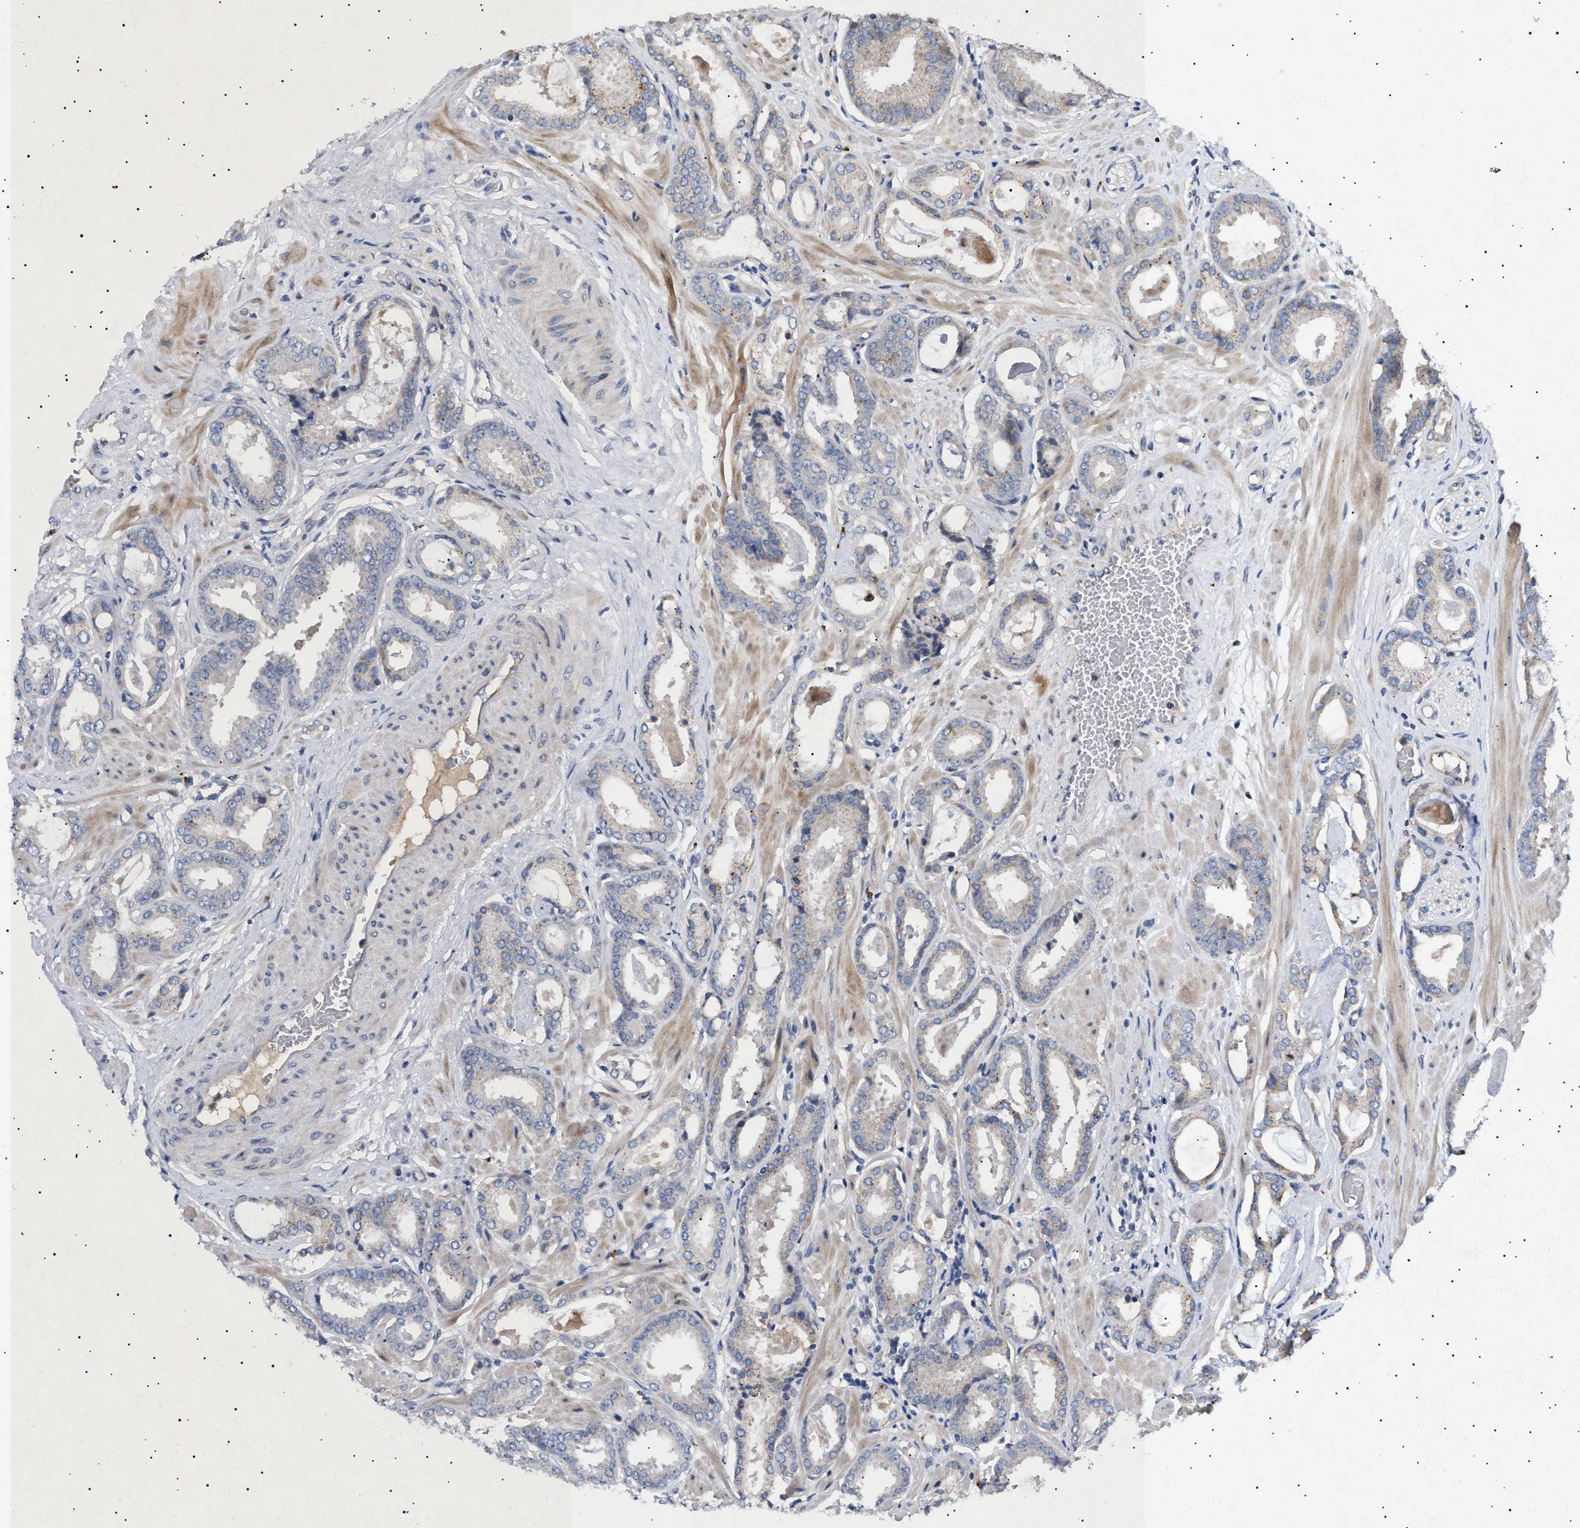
{"staining": {"intensity": "weak", "quantity": "<25%", "location": "cytoplasmic/membranous"}, "tissue": "prostate cancer", "cell_type": "Tumor cells", "image_type": "cancer", "snomed": [{"axis": "morphology", "description": "Adenocarcinoma, Low grade"}, {"axis": "topography", "description": "Prostate"}], "caption": "Image shows no significant protein positivity in tumor cells of prostate low-grade adenocarcinoma.", "gene": "SIRT5", "patient": {"sex": "male", "age": 53}}